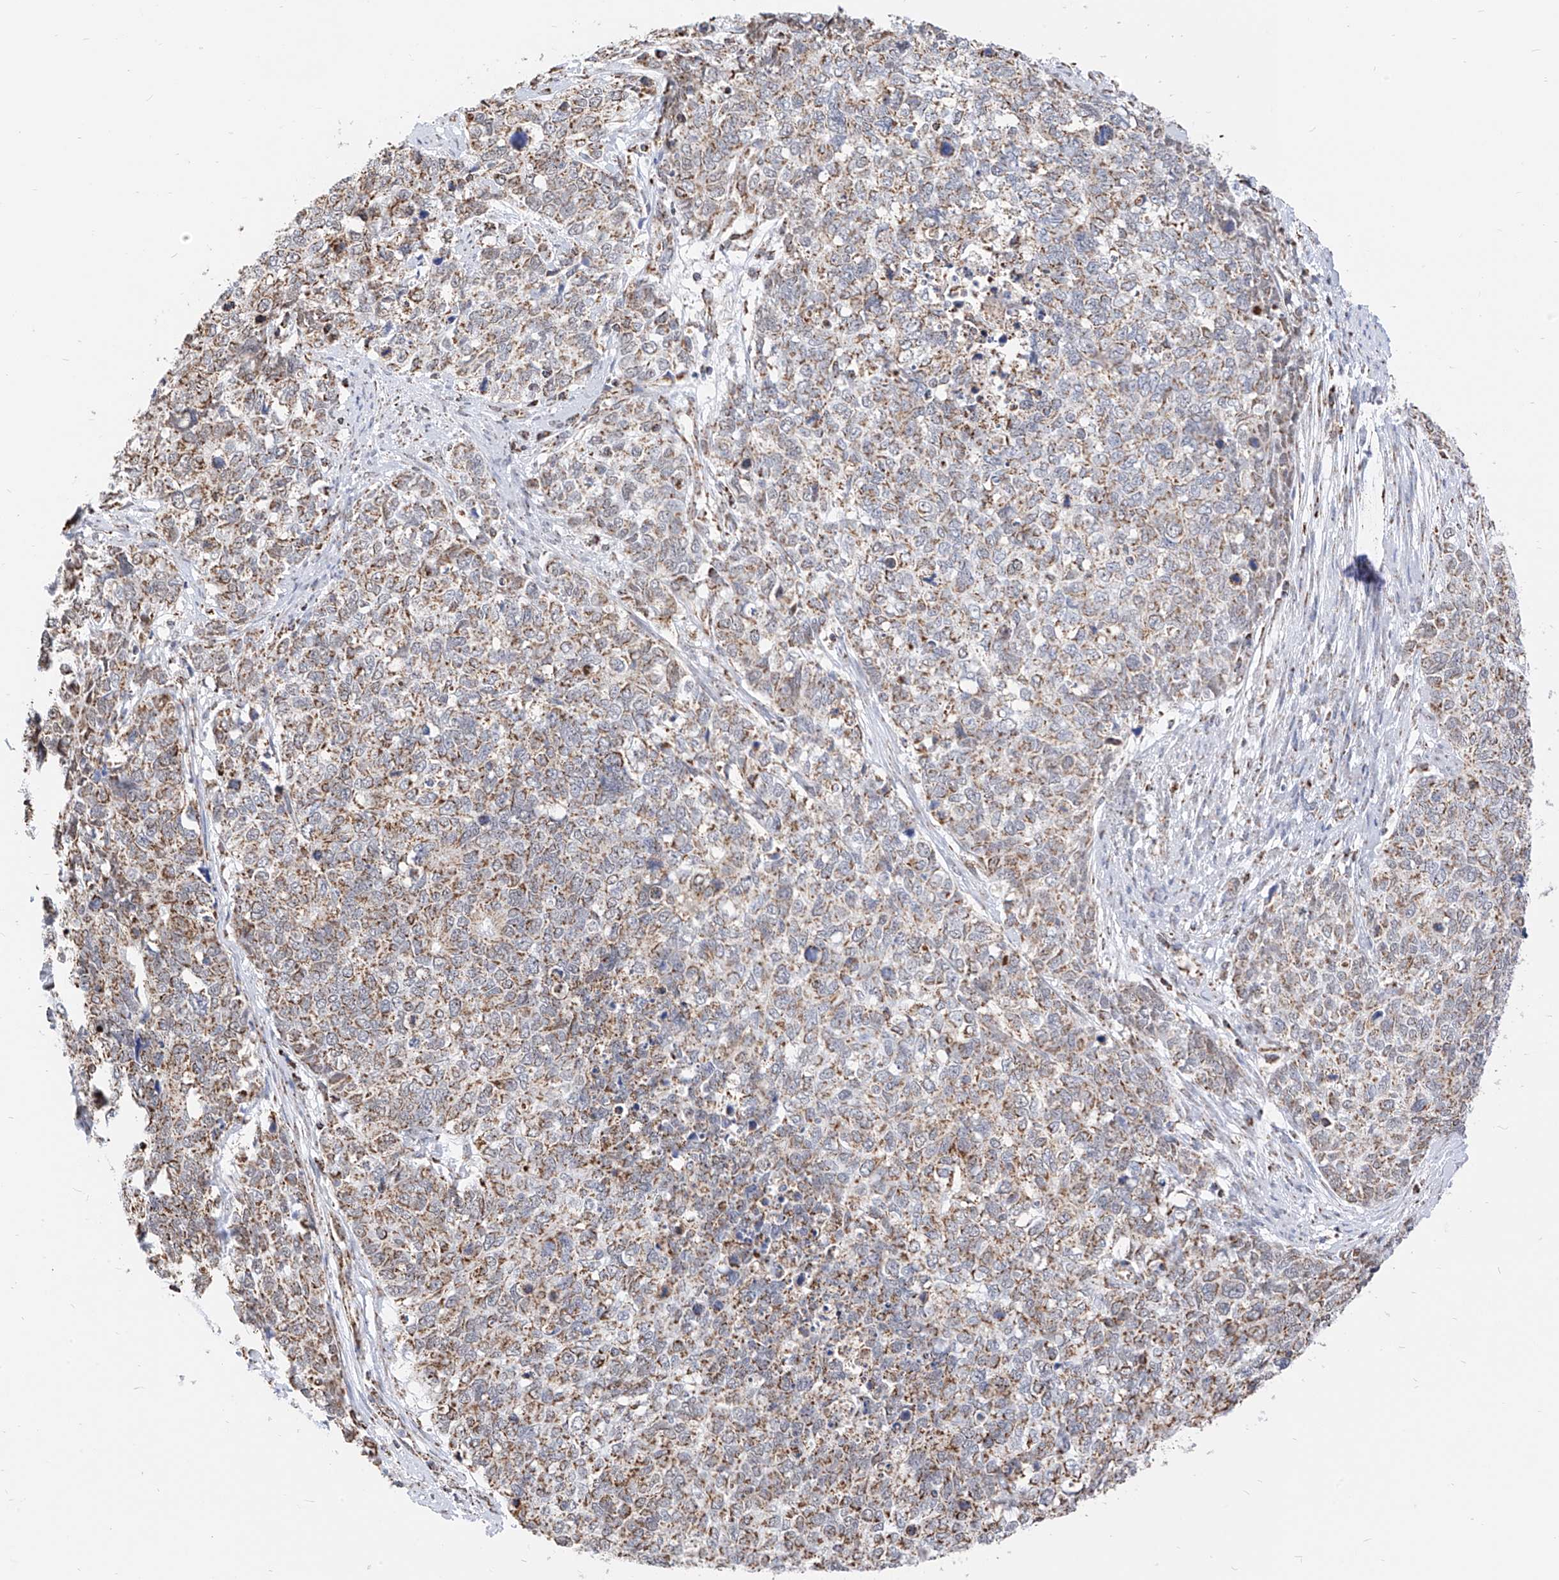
{"staining": {"intensity": "moderate", "quantity": ">75%", "location": "cytoplasmic/membranous"}, "tissue": "cervical cancer", "cell_type": "Tumor cells", "image_type": "cancer", "snomed": [{"axis": "morphology", "description": "Squamous cell carcinoma, NOS"}, {"axis": "topography", "description": "Cervix"}], "caption": "A brown stain shows moderate cytoplasmic/membranous positivity of a protein in squamous cell carcinoma (cervical) tumor cells.", "gene": "NALCN", "patient": {"sex": "female", "age": 63}}